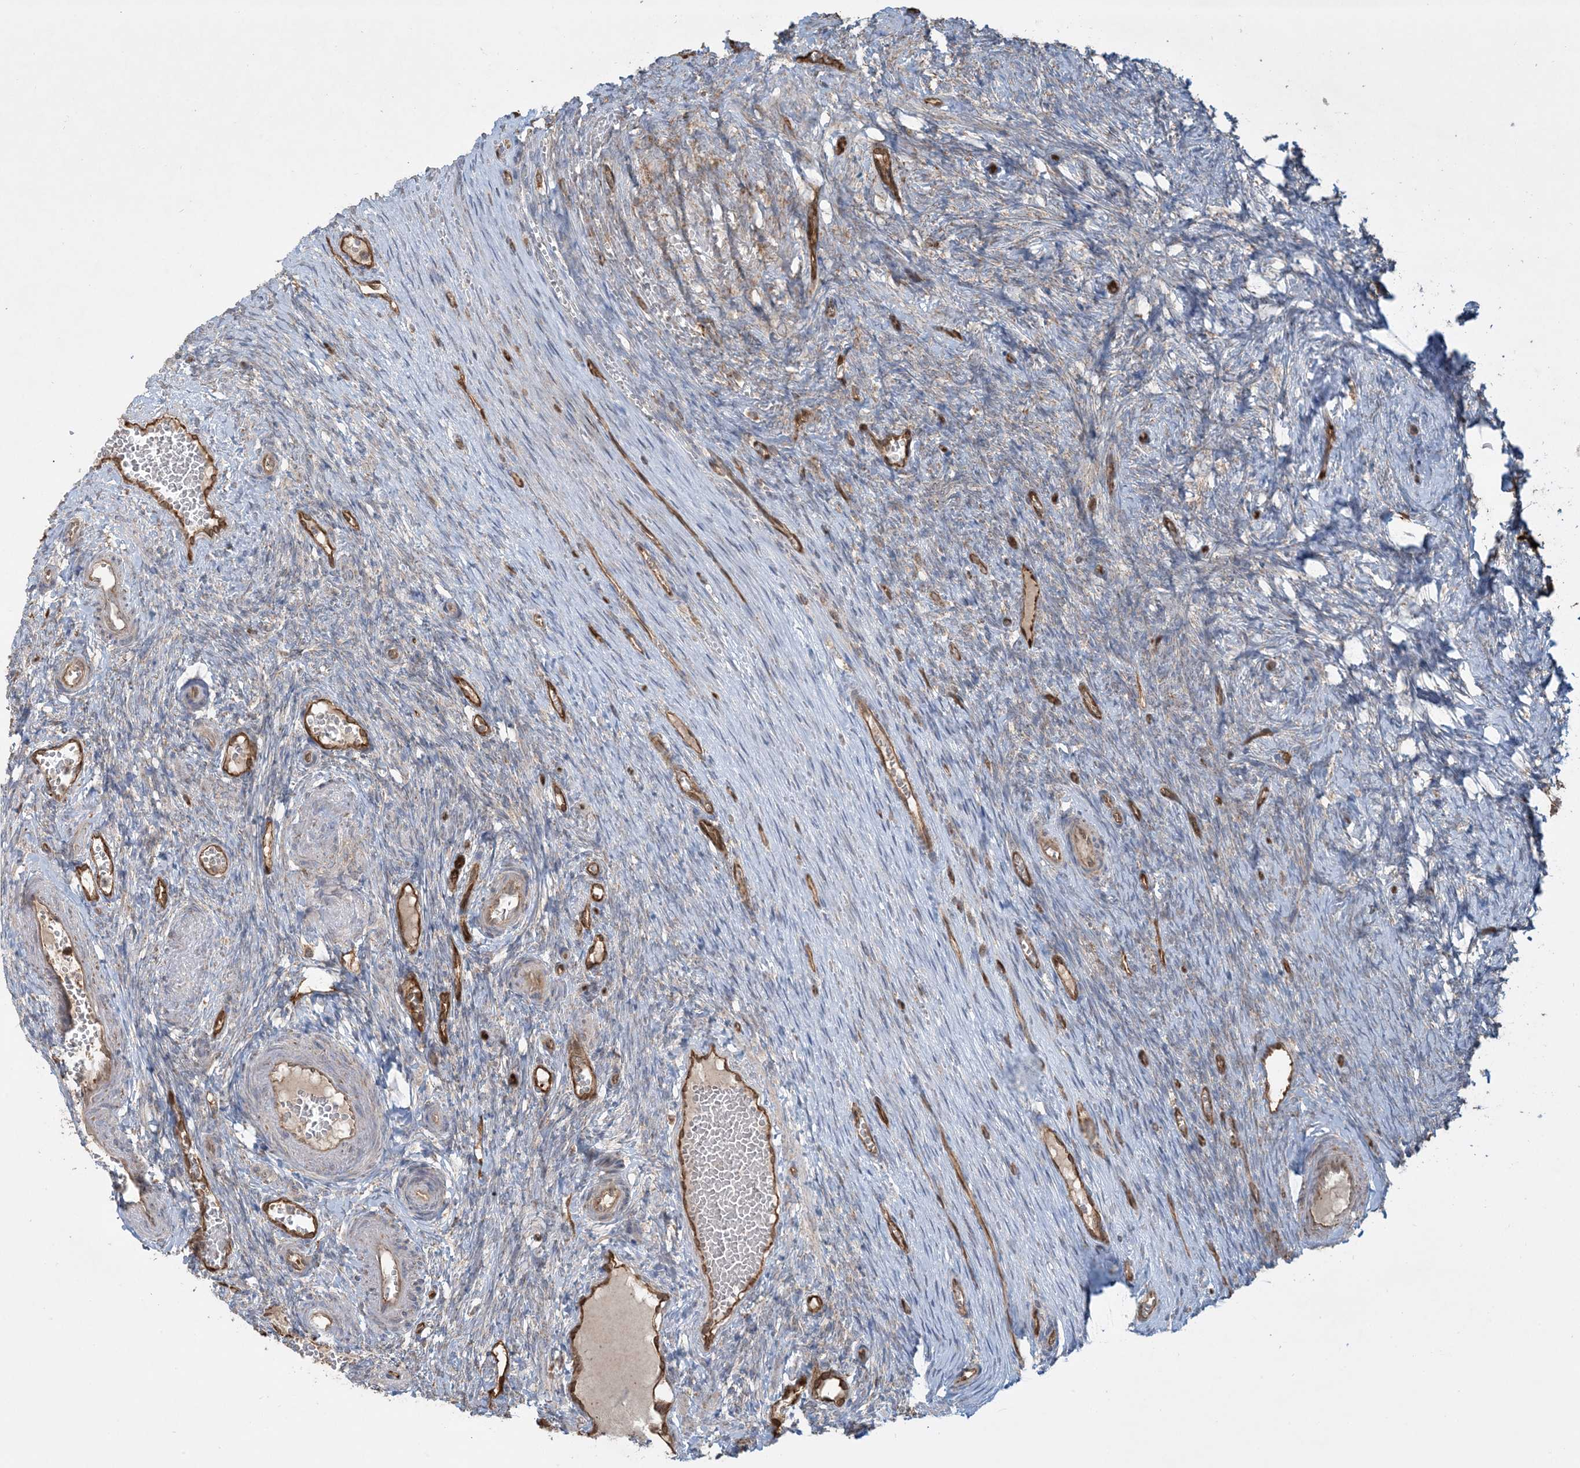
{"staining": {"intensity": "negative", "quantity": "none", "location": "none"}, "tissue": "ovary", "cell_type": "Ovarian stroma cells", "image_type": "normal", "snomed": [{"axis": "morphology", "description": "Adenocarcinoma, NOS"}, {"axis": "topography", "description": "Endometrium"}], "caption": "The immunohistochemistry micrograph has no significant positivity in ovarian stroma cells of ovary.", "gene": "PPM1F", "patient": {"sex": "female", "age": 32}}